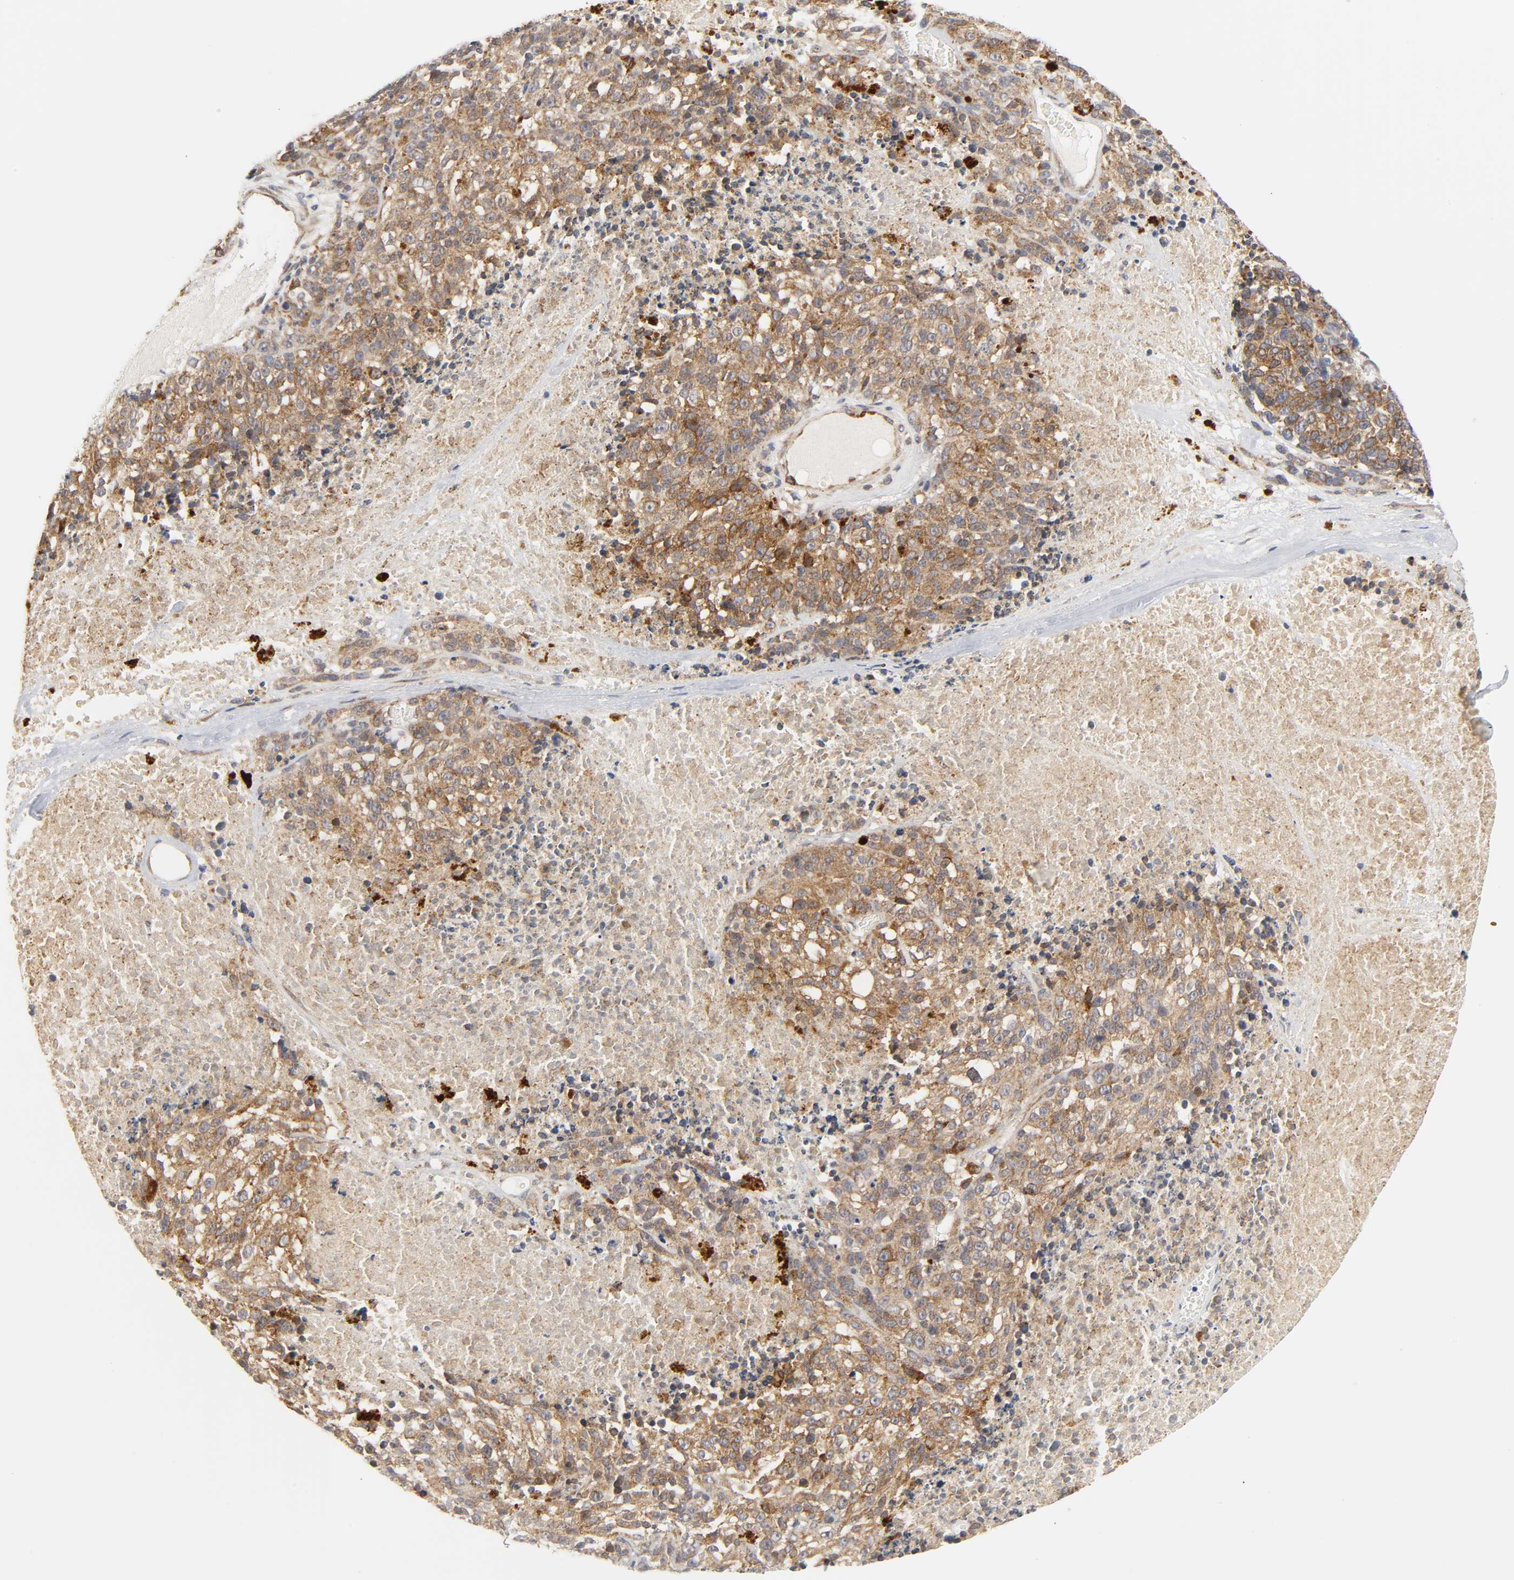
{"staining": {"intensity": "moderate", "quantity": ">75%", "location": "cytoplasmic/membranous"}, "tissue": "melanoma", "cell_type": "Tumor cells", "image_type": "cancer", "snomed": [{"axis": "morphology", "description": "Malignant melanoma, Metastatic site"}, {"axis": "topography", "description": "Cerebral cortex"}], "caption": "About >75% of tumor cells in melanoma display moderate cytoplasmic/membranous protein positivity as visualized by brown immunohistochemical staining.", "gene": "BAX", "patient": {"sex": "female", "age": 52}}